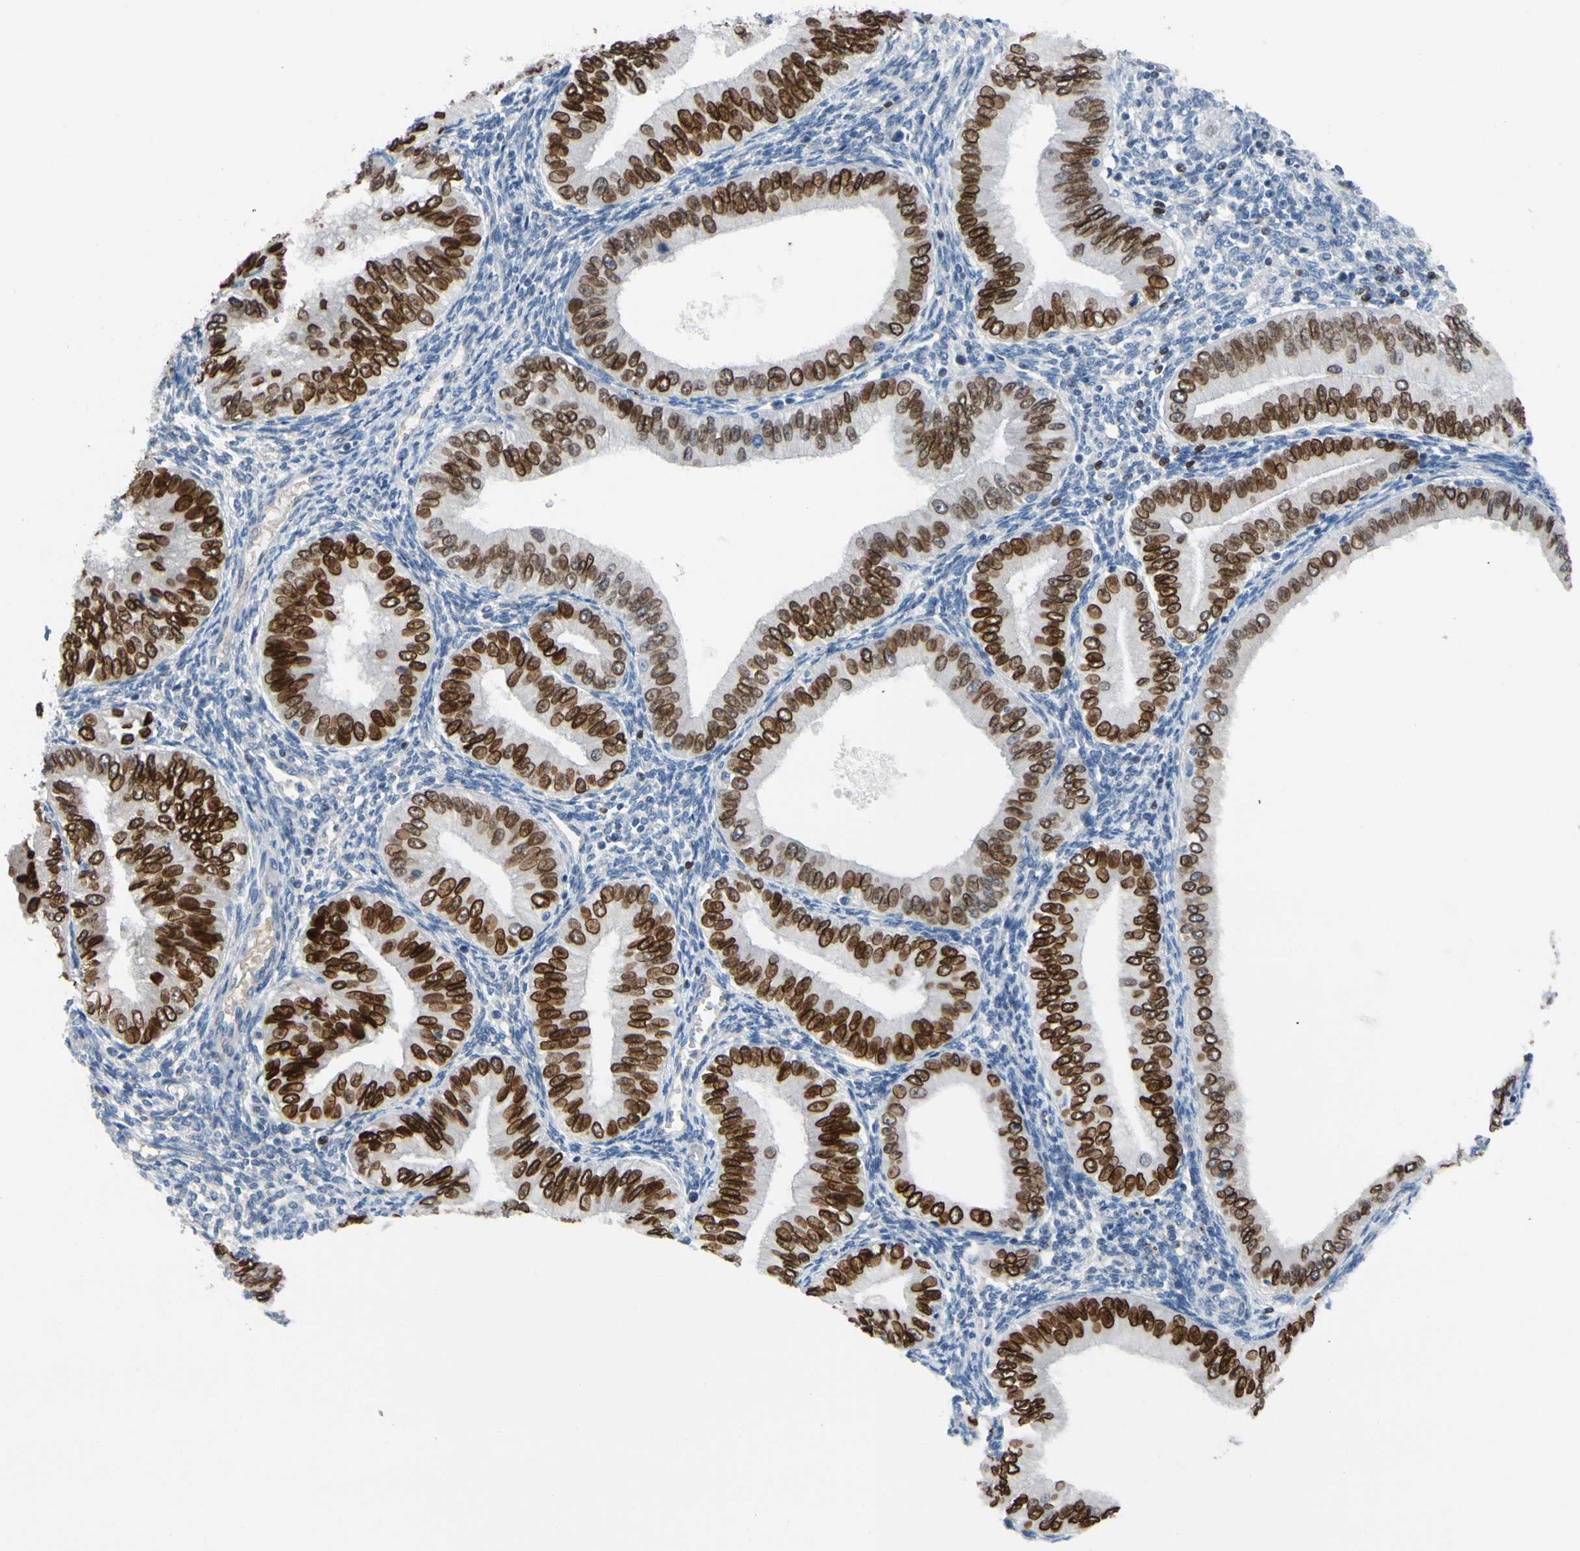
{"staining": {"intensity": "strong", "quantity": ">75%", "location": "cytoplasmic/membranous,nuclear"}, "tissue": "endometrial cancer", "cell_type": "Tumor cells", "image_type": "cancer", "snomed": [{"axis": "morphology", "description": "Normal tissue, NOS"}, {"axis": "morphology", "description": "Adenocarcinoma, NOS"}, {"axis": "topography", "description": "Endometrium"}], "caption": "IHC of human endometrial cancer exhibits high levels of strong cytoplasmic/membranous and nuclear expression in about >75% of tumor cells. (DAB = brown stain, brightfield microscopy at high magnification).", "gene": "ZNF132", "patient": {"sex": "female", "age": 53}}